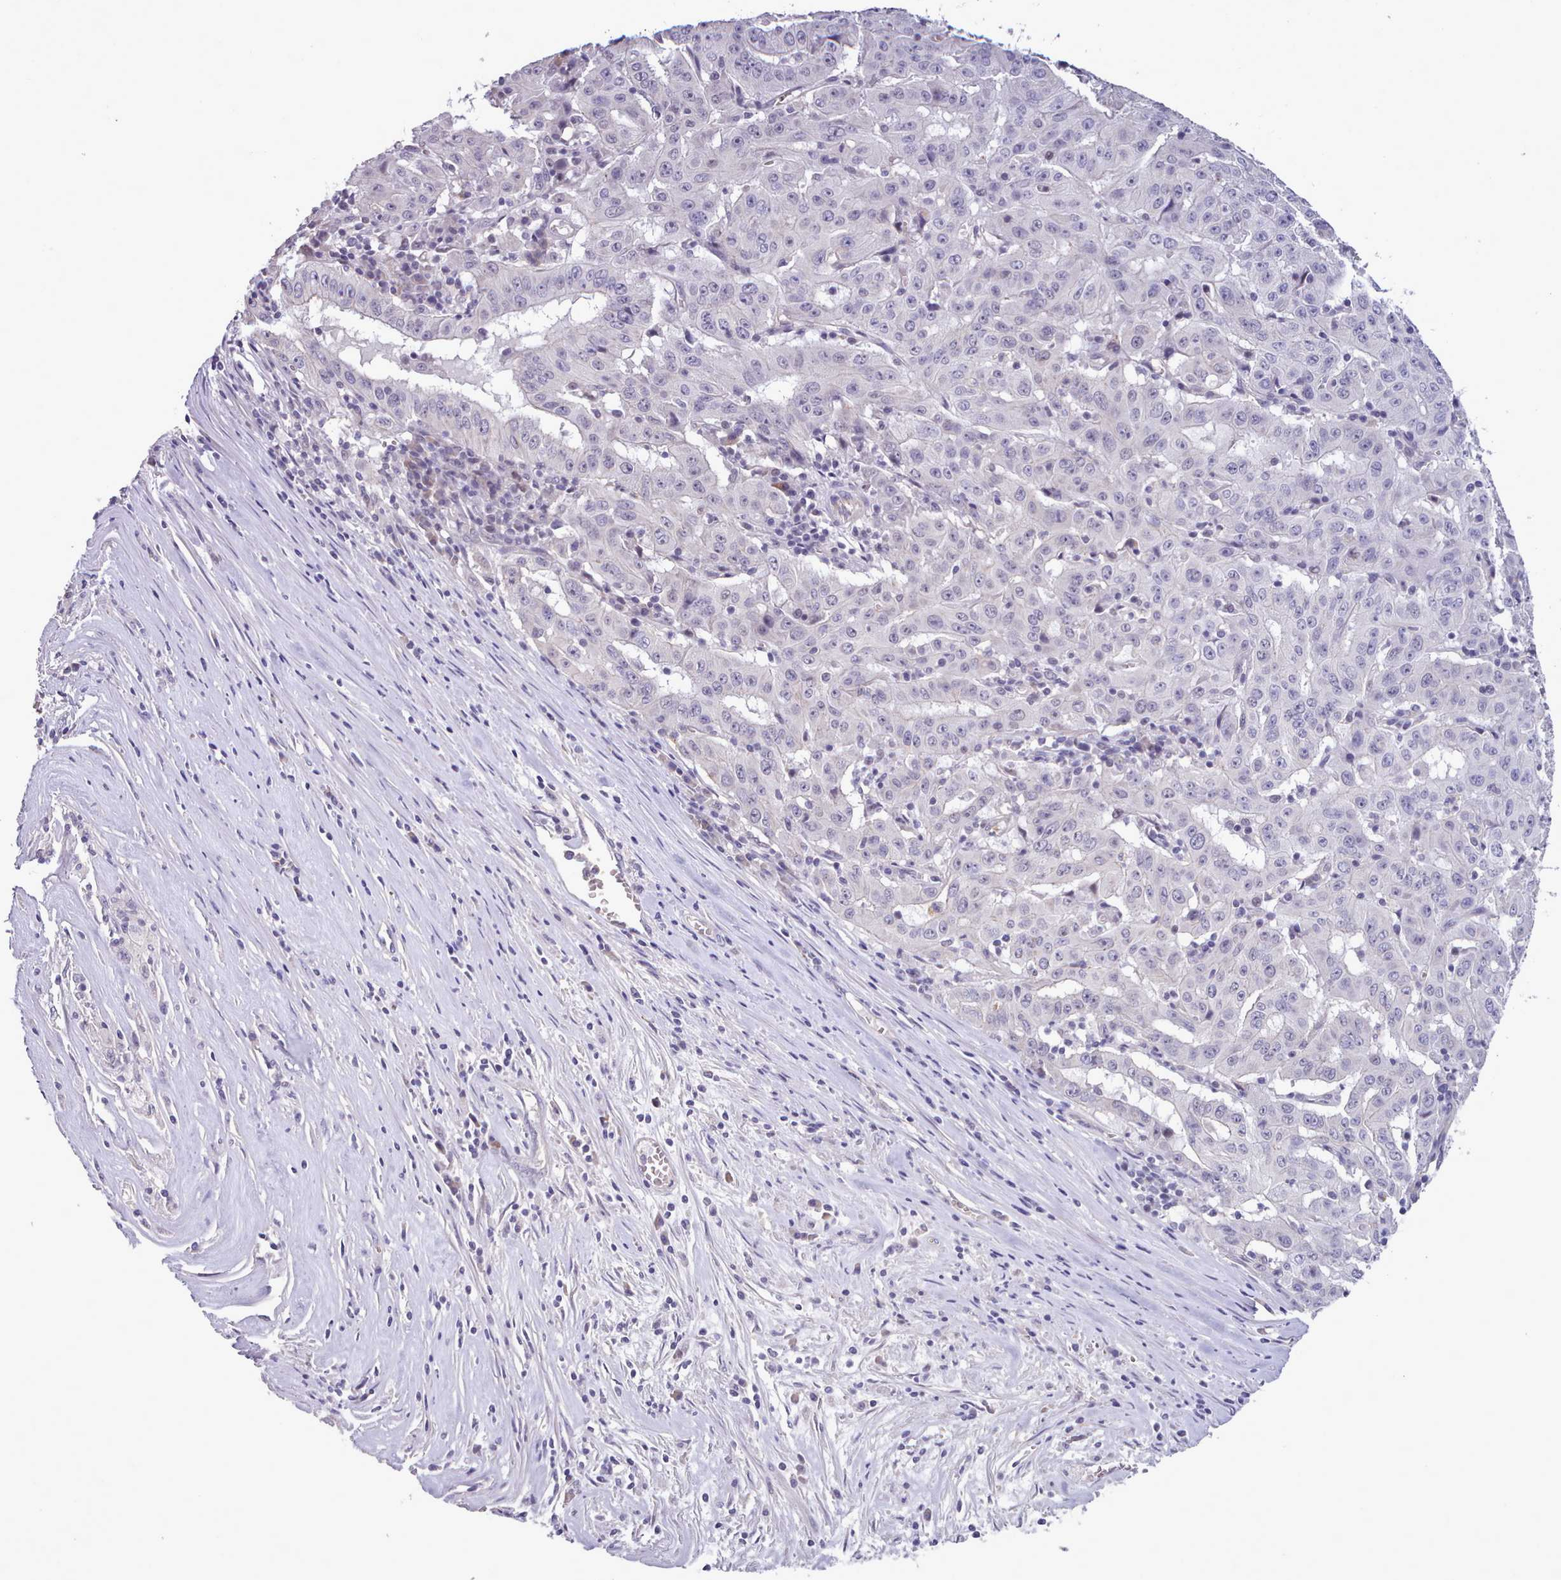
{"staining": {"intensity": "negative", "quantity": "none", "location": "none"}, "tissue": "pancreatic cancer", "cell_type": "Tumor cells", "image_type": "cancer", "snomed": [{"axis": "morphology", "description": "Adenocarcinoma, NOS"}, {"axis": "topography", "description": "Pancreas"}], "caption": "Protein analysis of adenocarcinoma (pancreatic) demonstrates no significant staining in tumor cells.", "gene": "KCTD16", "patient": {"sex": "male", "age": 63}}